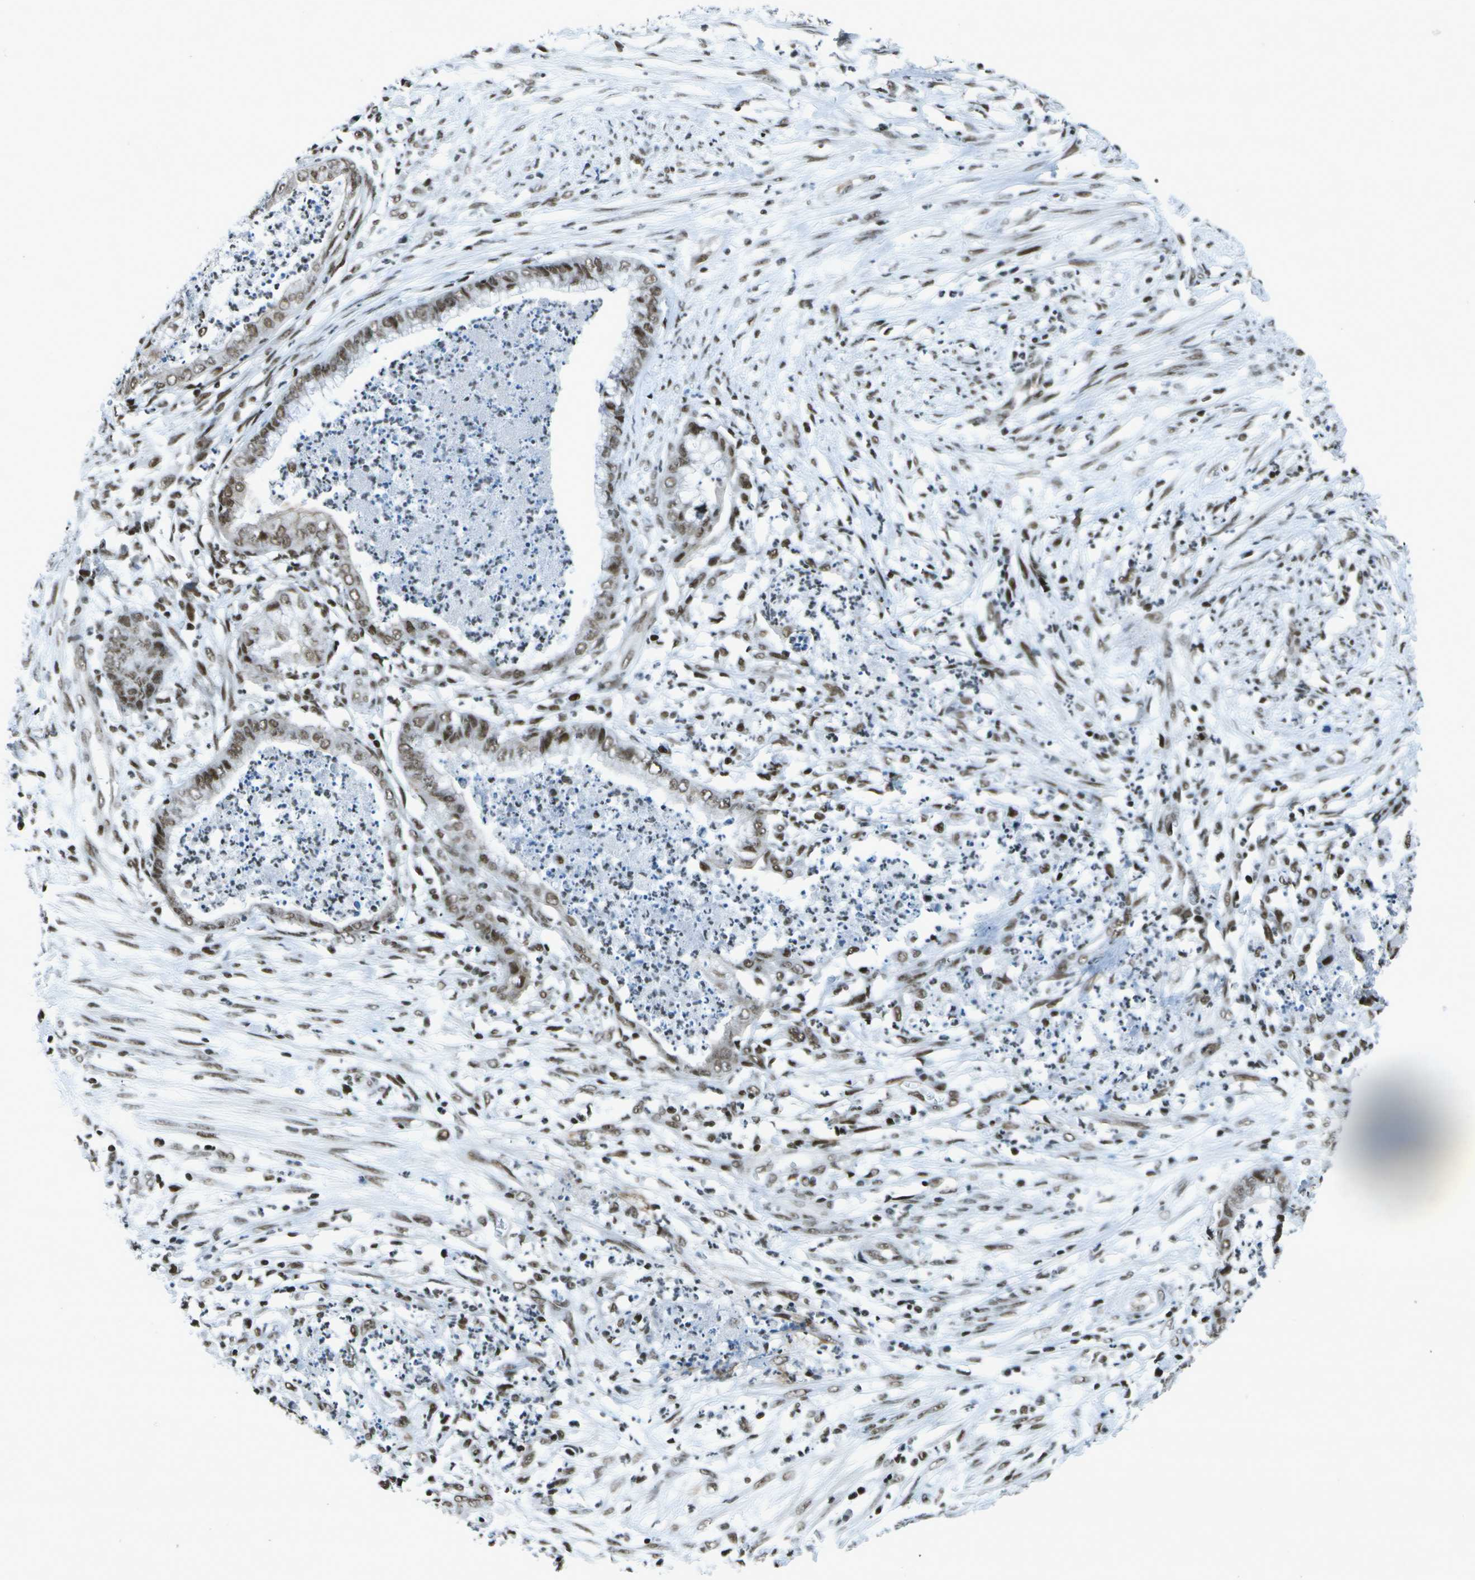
{"staining": {"intensity": "moderate", "quantity": ">75%", "location": "nuclear"}, "tissue": "endometrial cancer", "cell_type": "Tumor cells", "image_type": "cancer", "snomed": [{"axis": "morphology", "description": "Necrosis, NOS"}, {"axis": "morphology", "description": "Adenocarcinoma, NOS"}, {"axis": "topography", "description": "Endometrium"}], "caption": "Protein expression analysis of human endometrial adenocarcinoma reveals moderate nuclear positivity in about >75% of tumor cells.", "gene": "MTA2", "patient": {"sex": "female", "age": 79}}